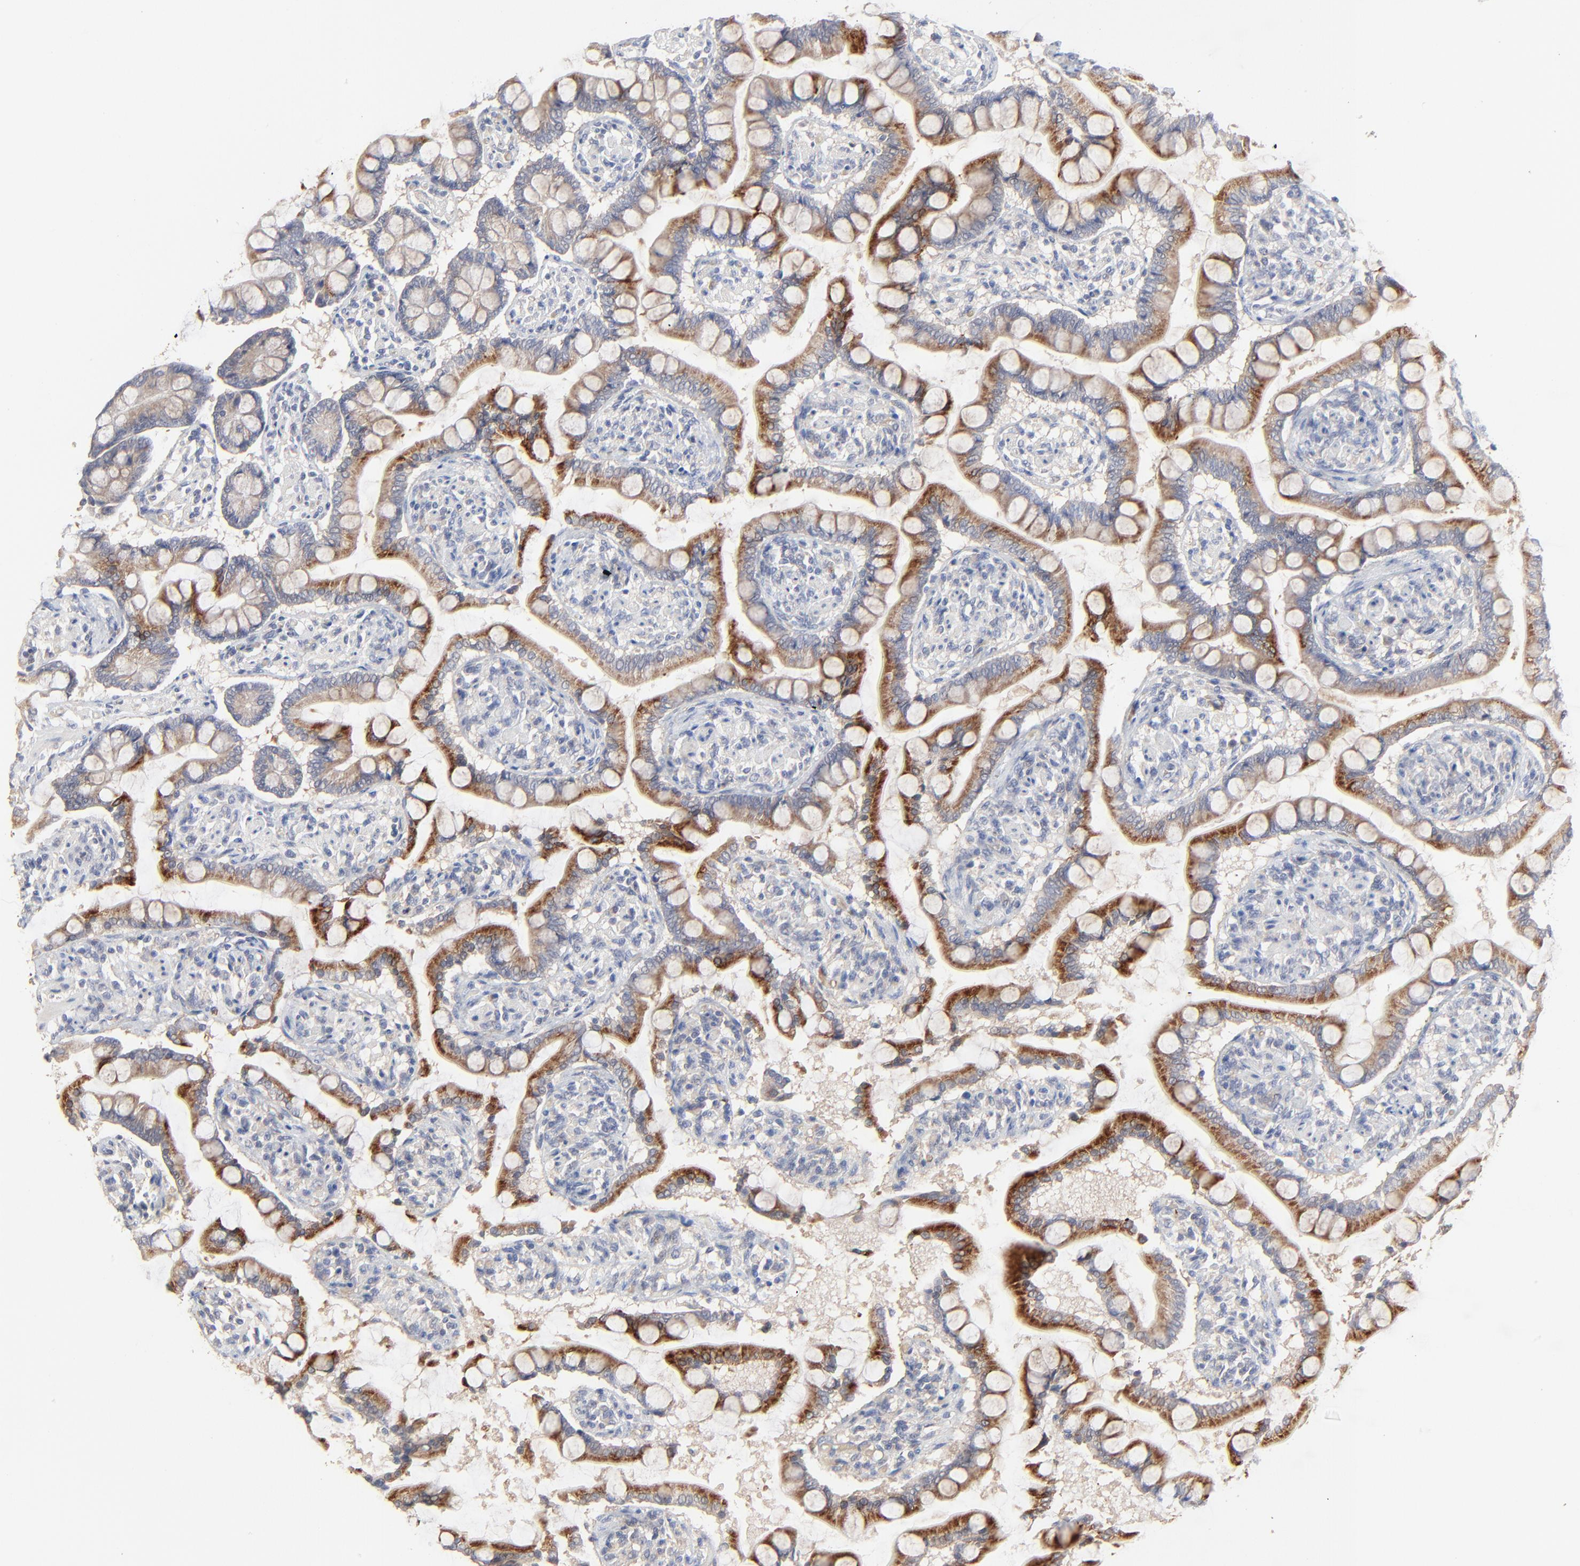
{"staining": {"intensity": "moderate", "quantity": ">75%", "location": "cytoplasmic/membranous"}, "tissue": "small intestine", "cell_type": "Glandular cells", "image_type": "normal", "snomed": [{"axis": "morphology", "description": "Normal tissue, NOS"}, {"axis": "topography", "description": "Small intestine"}], "caption": "Glandular cells show moderate cytoplasmic/membranous expression in about >75% of cells in normal small intestine. (brown staining indicates protein expression, while blue staining denotes nuclei).", "gene": "FANCB", "patient": {"sex": "male", "age": 41}}